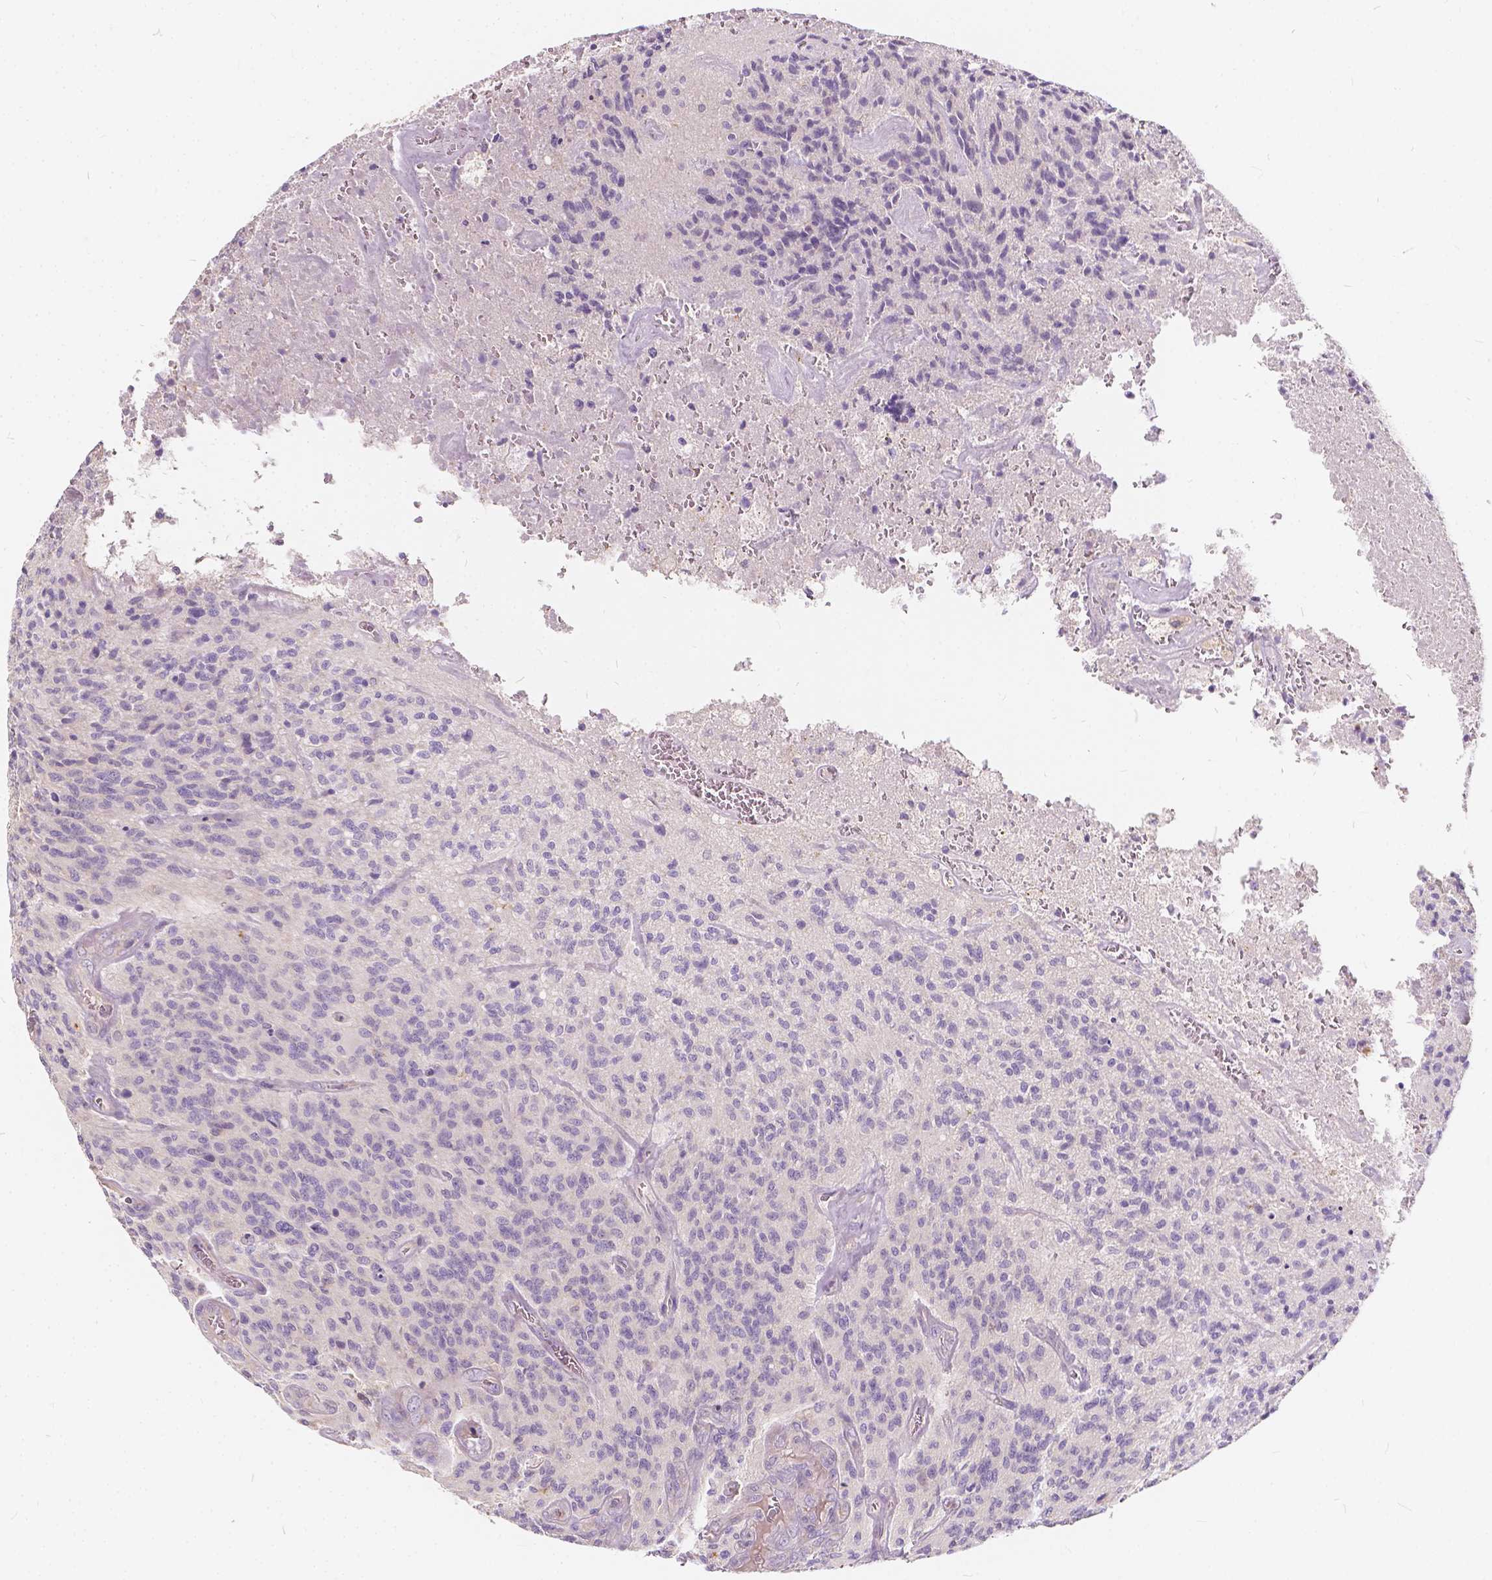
{"staining": {"intensity": "negative", "quantity": "none", "location": "none"}, "tissue": "glioma", "cell_type": "Tumor cells", "image_type": "cancer", "snomed": [{"axis": "morphology", "description": "Glioma, malignant, High grade"}, {"axis": "topography", "description": "Brain"}], "caption": "Immunohistochemistry photomicrograph of human malignant high-grade glioma stained for a protein (brown), which exhibits no expression in tumor cells.", "gene": "KIAA0513", "patient": {"sex": "male", "age": 76}}